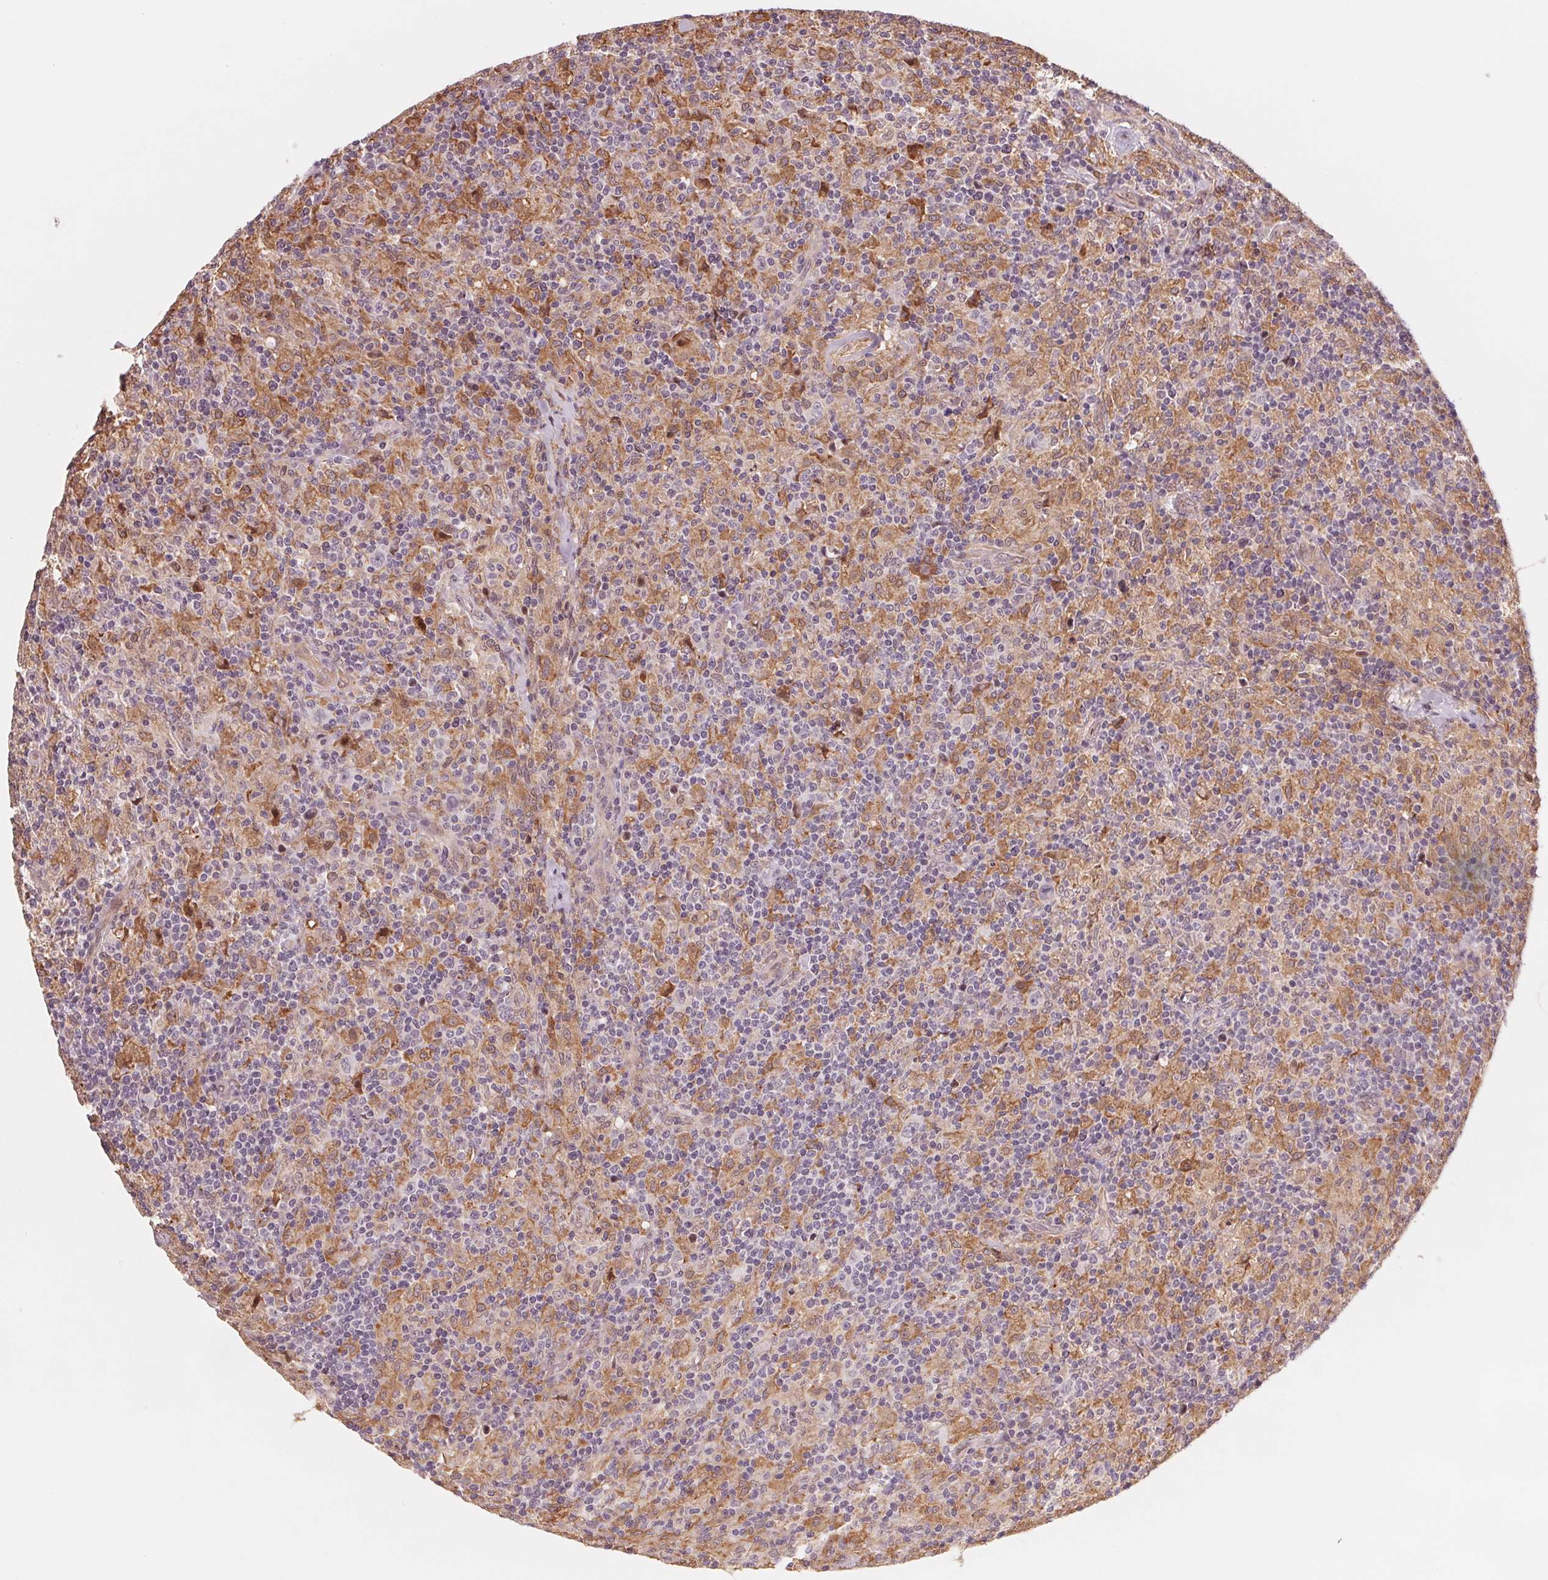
{"staining": {"intensity": "negative", "quantity": "none", "location": "none"}, "tissue": "lymphoma", "cell_type": "Tumor cells", "image_type": "cancer", "snomed": [{"axis": "morphology", "description": "Hodgkin's disease, NOS"}, {"axis": "topography", "description": "Lymph node"}], "caption": "Immunohistochemical staining of human Hodgkin's disease displays no significant staining in tumor cells.", "gene": "IL9R", "patient": {"sex": "male", "age": 70}}